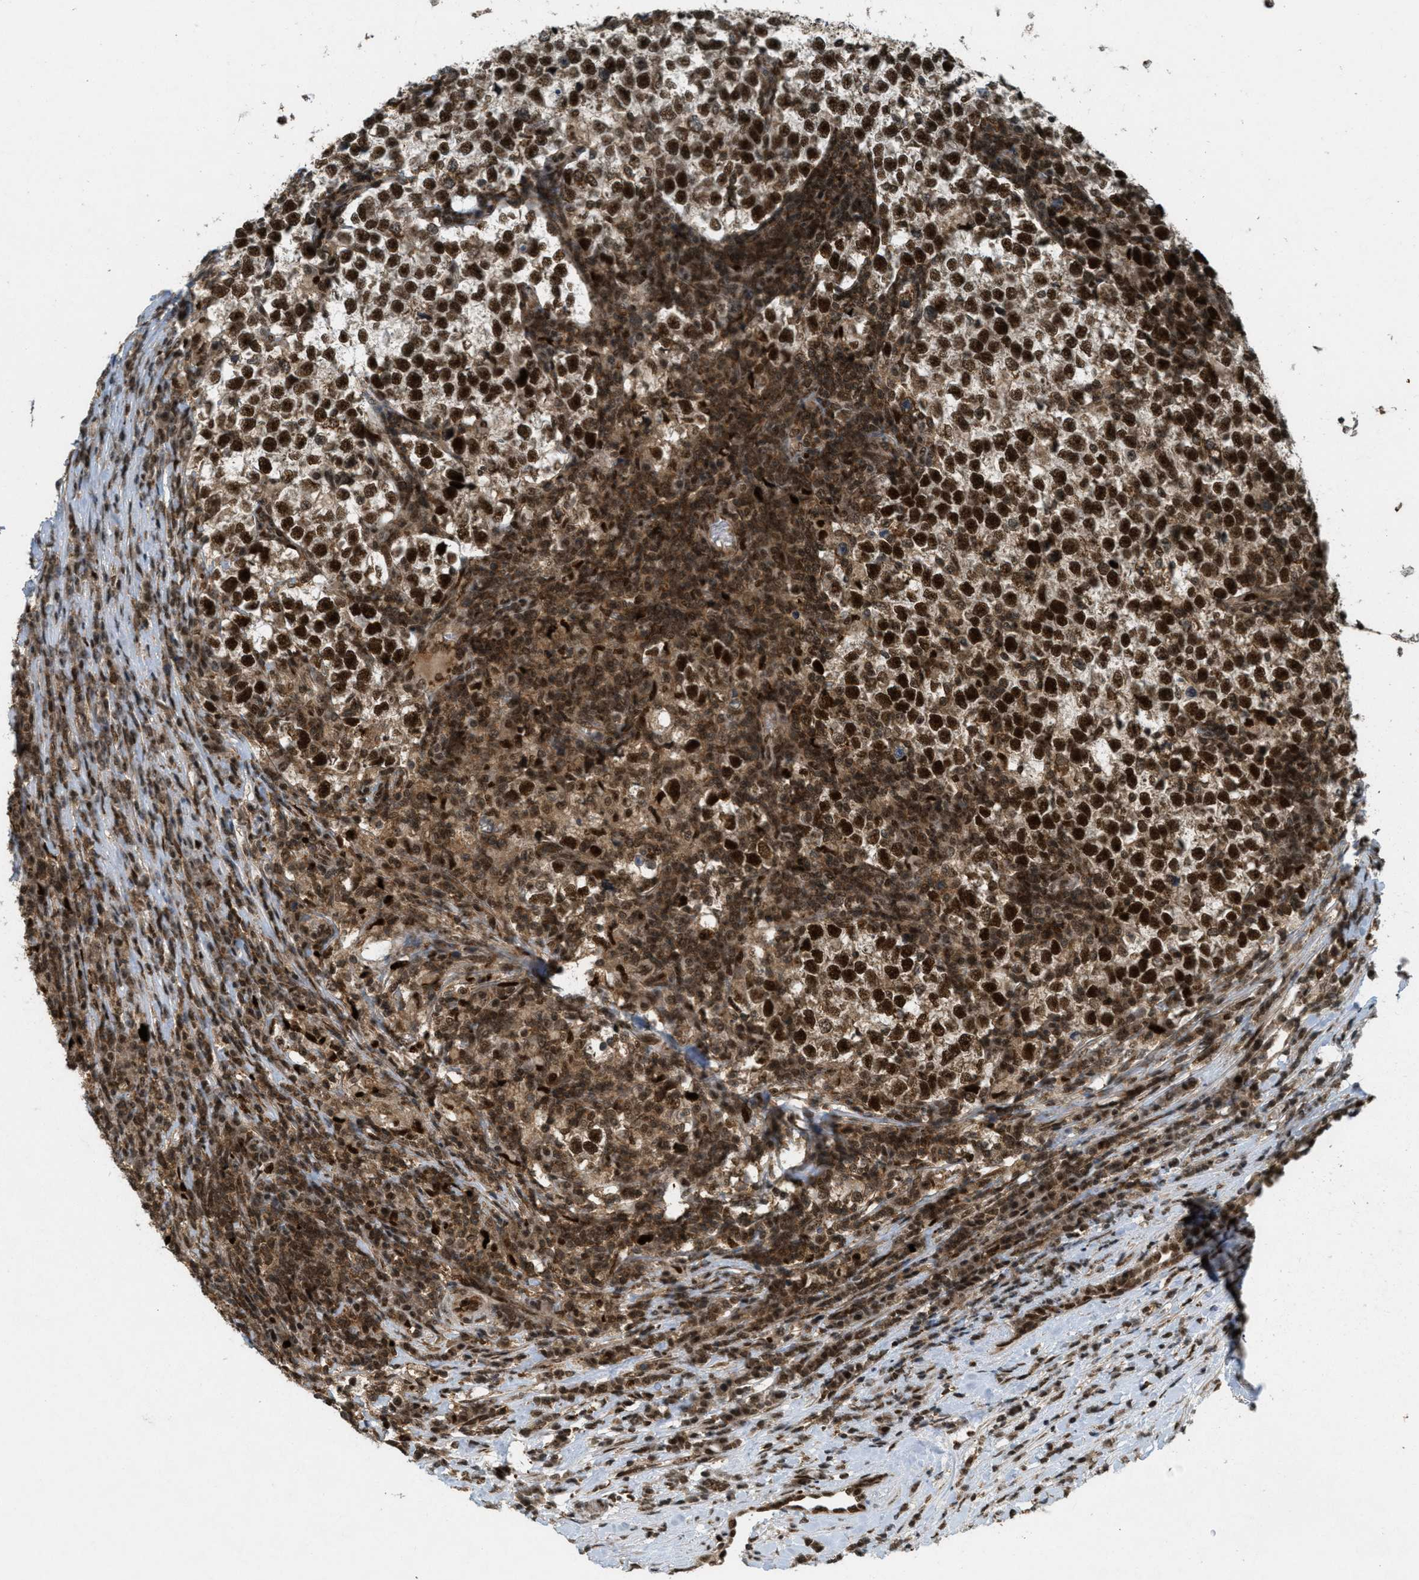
{"staining": {"intensity": "strong", "quantity": ">75%", "location": "cytoplasmic/membranous,nuclear"}, "tissue": "testis cancer", "cell_type": "Tumor cells", "image_type": "cancer", "snomed": [{"axis": "morphology", "description": "Normal tissue, NOS"}, {"axis": "morphology", "description": "Seminoma, NOS"}, {"axis": "topography", "description": "Testis"}], "caption": "Strong cytoplasmic/membranous and nuclear staining for a protein is present in about >75% of tumor cells of seminoma (testis) using IHC.", "gene": "TLK1", "patient": {"sex": "male", "age": 43}}